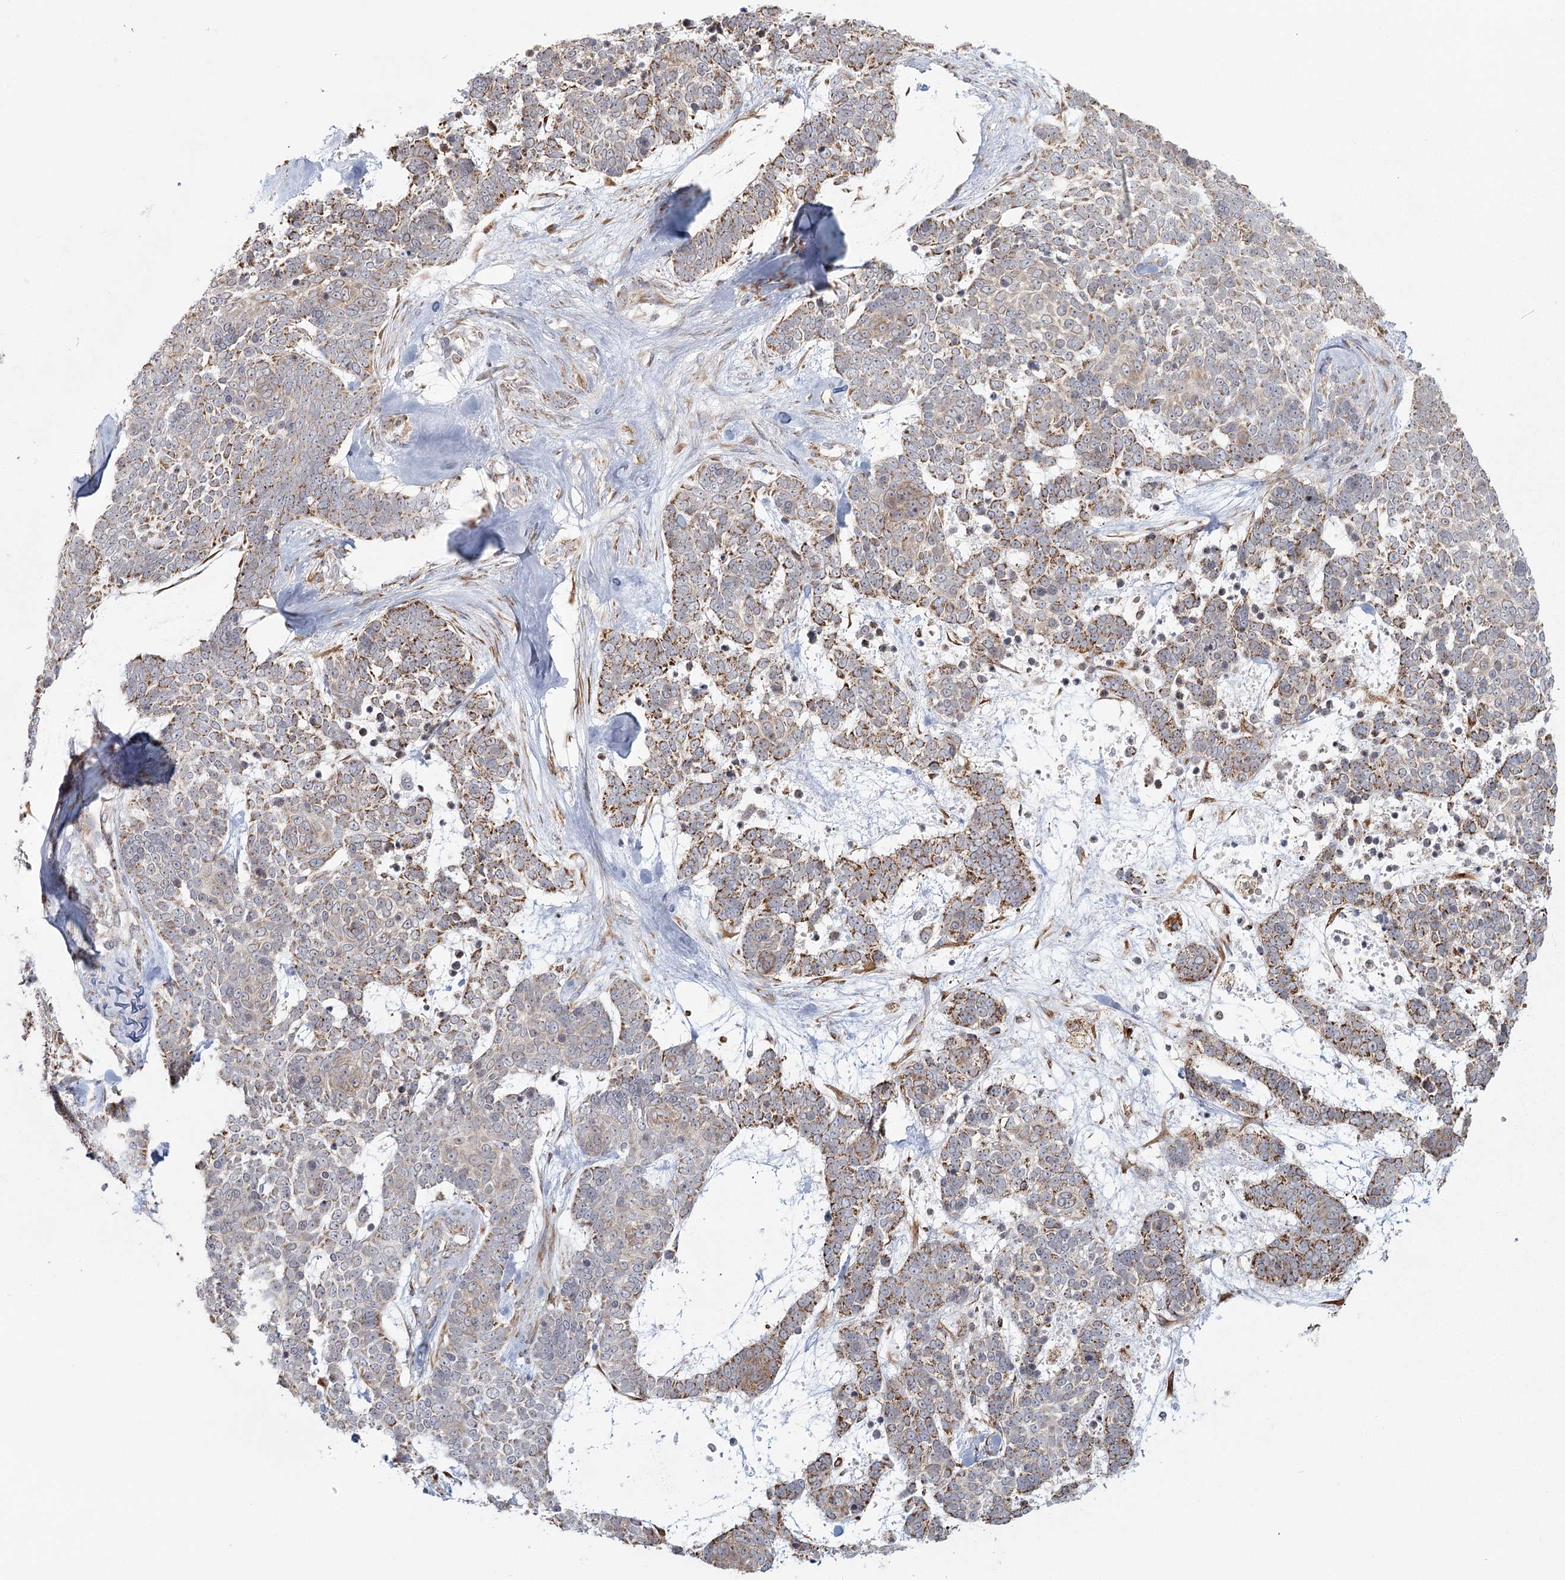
{"staining": {"intensity": "moderate", "quantity": "25%-75%", "location": "cytoplasmic/membranous"}, "tissue": "skin cancer", "cell_type": "Tumor cells", "image_type": "cancer", "snomed": [{"axis": "morphology", "description": "Basal cell carcinoma"}, {"axis": "topography", "description": "Skin"}], "caption": "Skin cancer (basal cell carcinoma) tissue displays moderate cytoplasmic/membranous expression in approximately 25%-75% of tumor cells, visualized by immunohistochemistry. (Stains: DAB in brown, nuclei in blue, Microscopy: brightfield microscopy at high magnification).", "gene": "LACTB", "patient": {"sex": "female", "age": 81}}